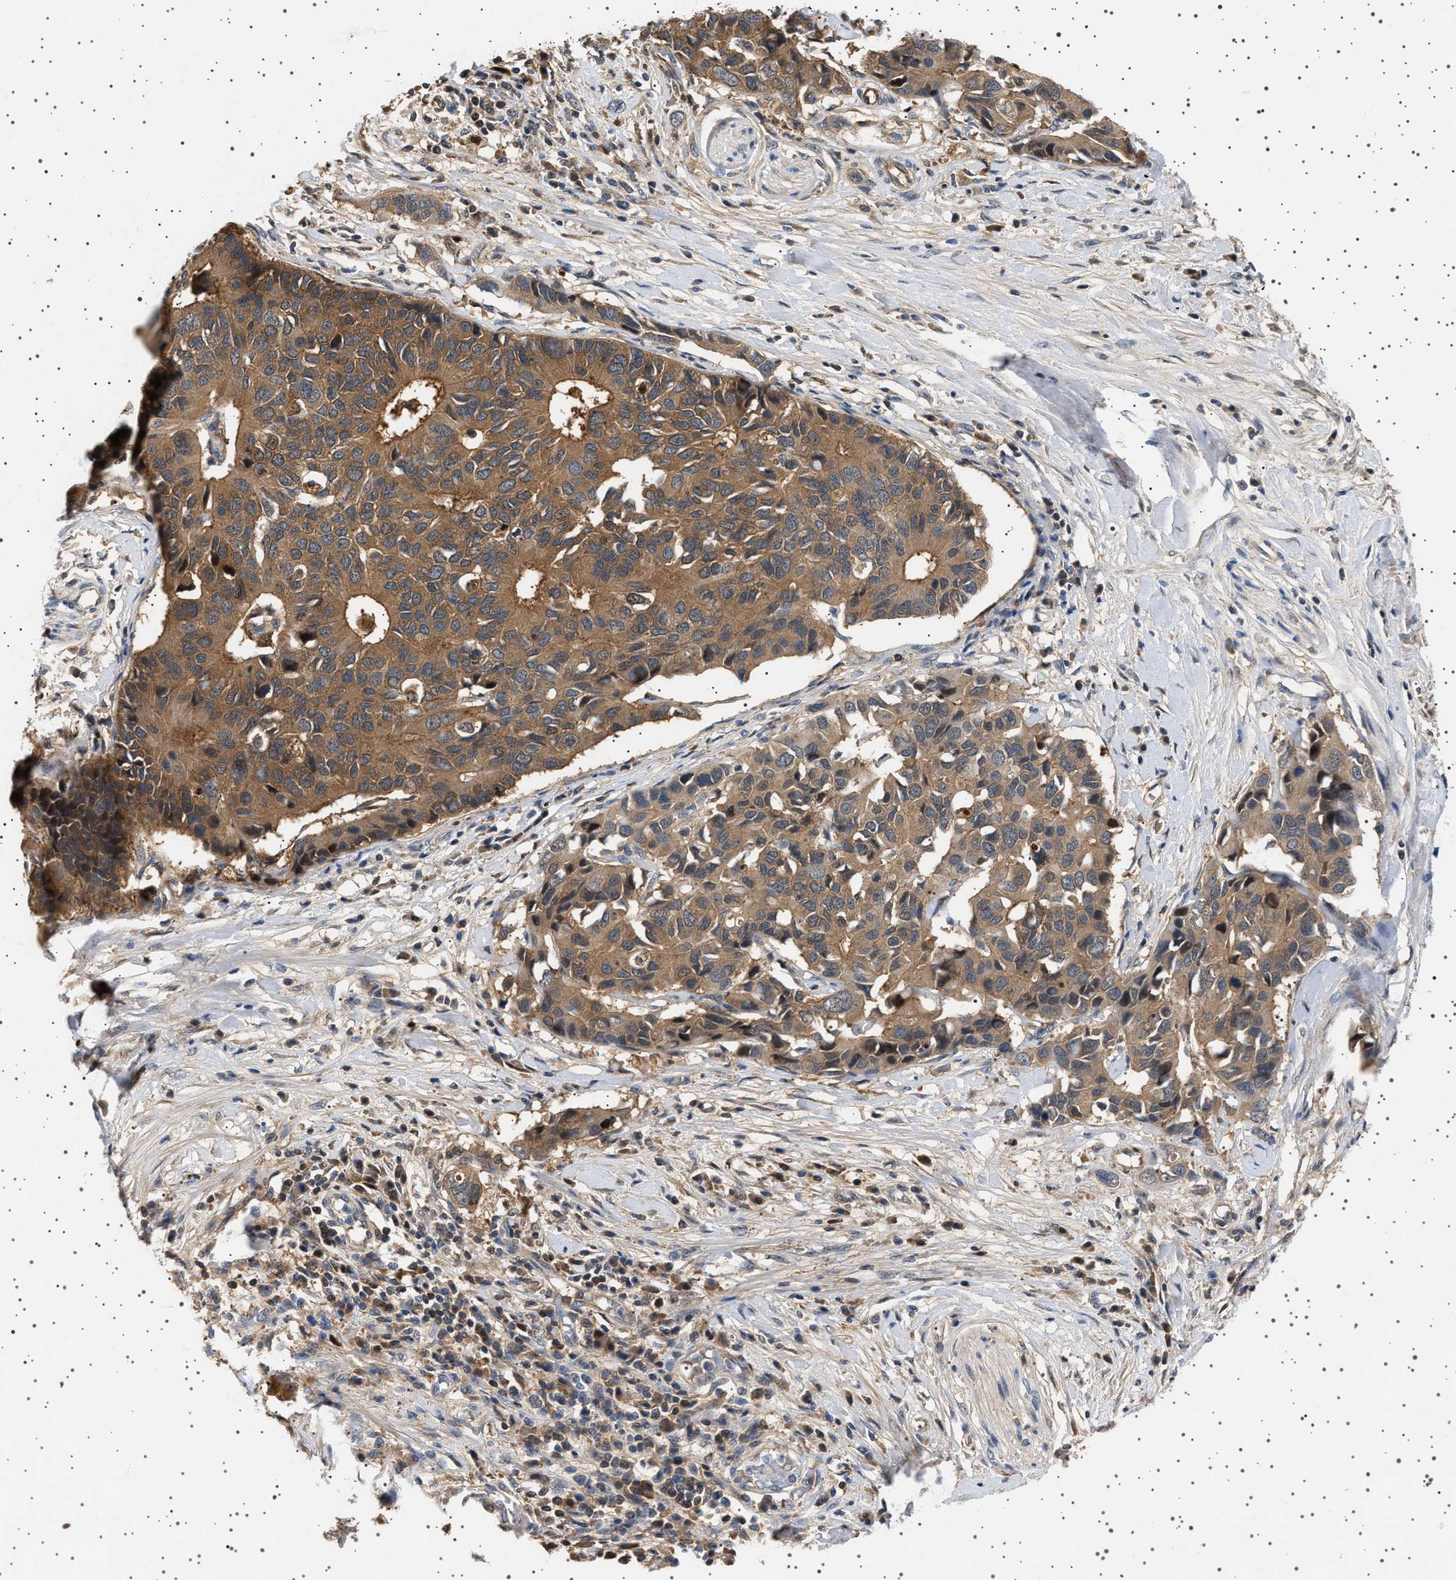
{"staining": {"intensity": "moderate", "quantity": ">75%", "location": "cytoplasmic/membranous"}, "tissue": "pancreatic cancer", "cell_type": "Tumor cells", "image_type": "cancer", "snomed": [{"axis": "morphology", "description": "Adenocarcinoma, NOS"}, {"axis": "topography", "description": "Pancreas"}], "caption": "Immunohistochemistry (IHC) of human pancreatic cancer displays medium levels of moderate cytoplasmic/membranous staining in about >75% of tumor cells.", "gene": "FICD", "patient": {"sex": "female", "age": 56}}